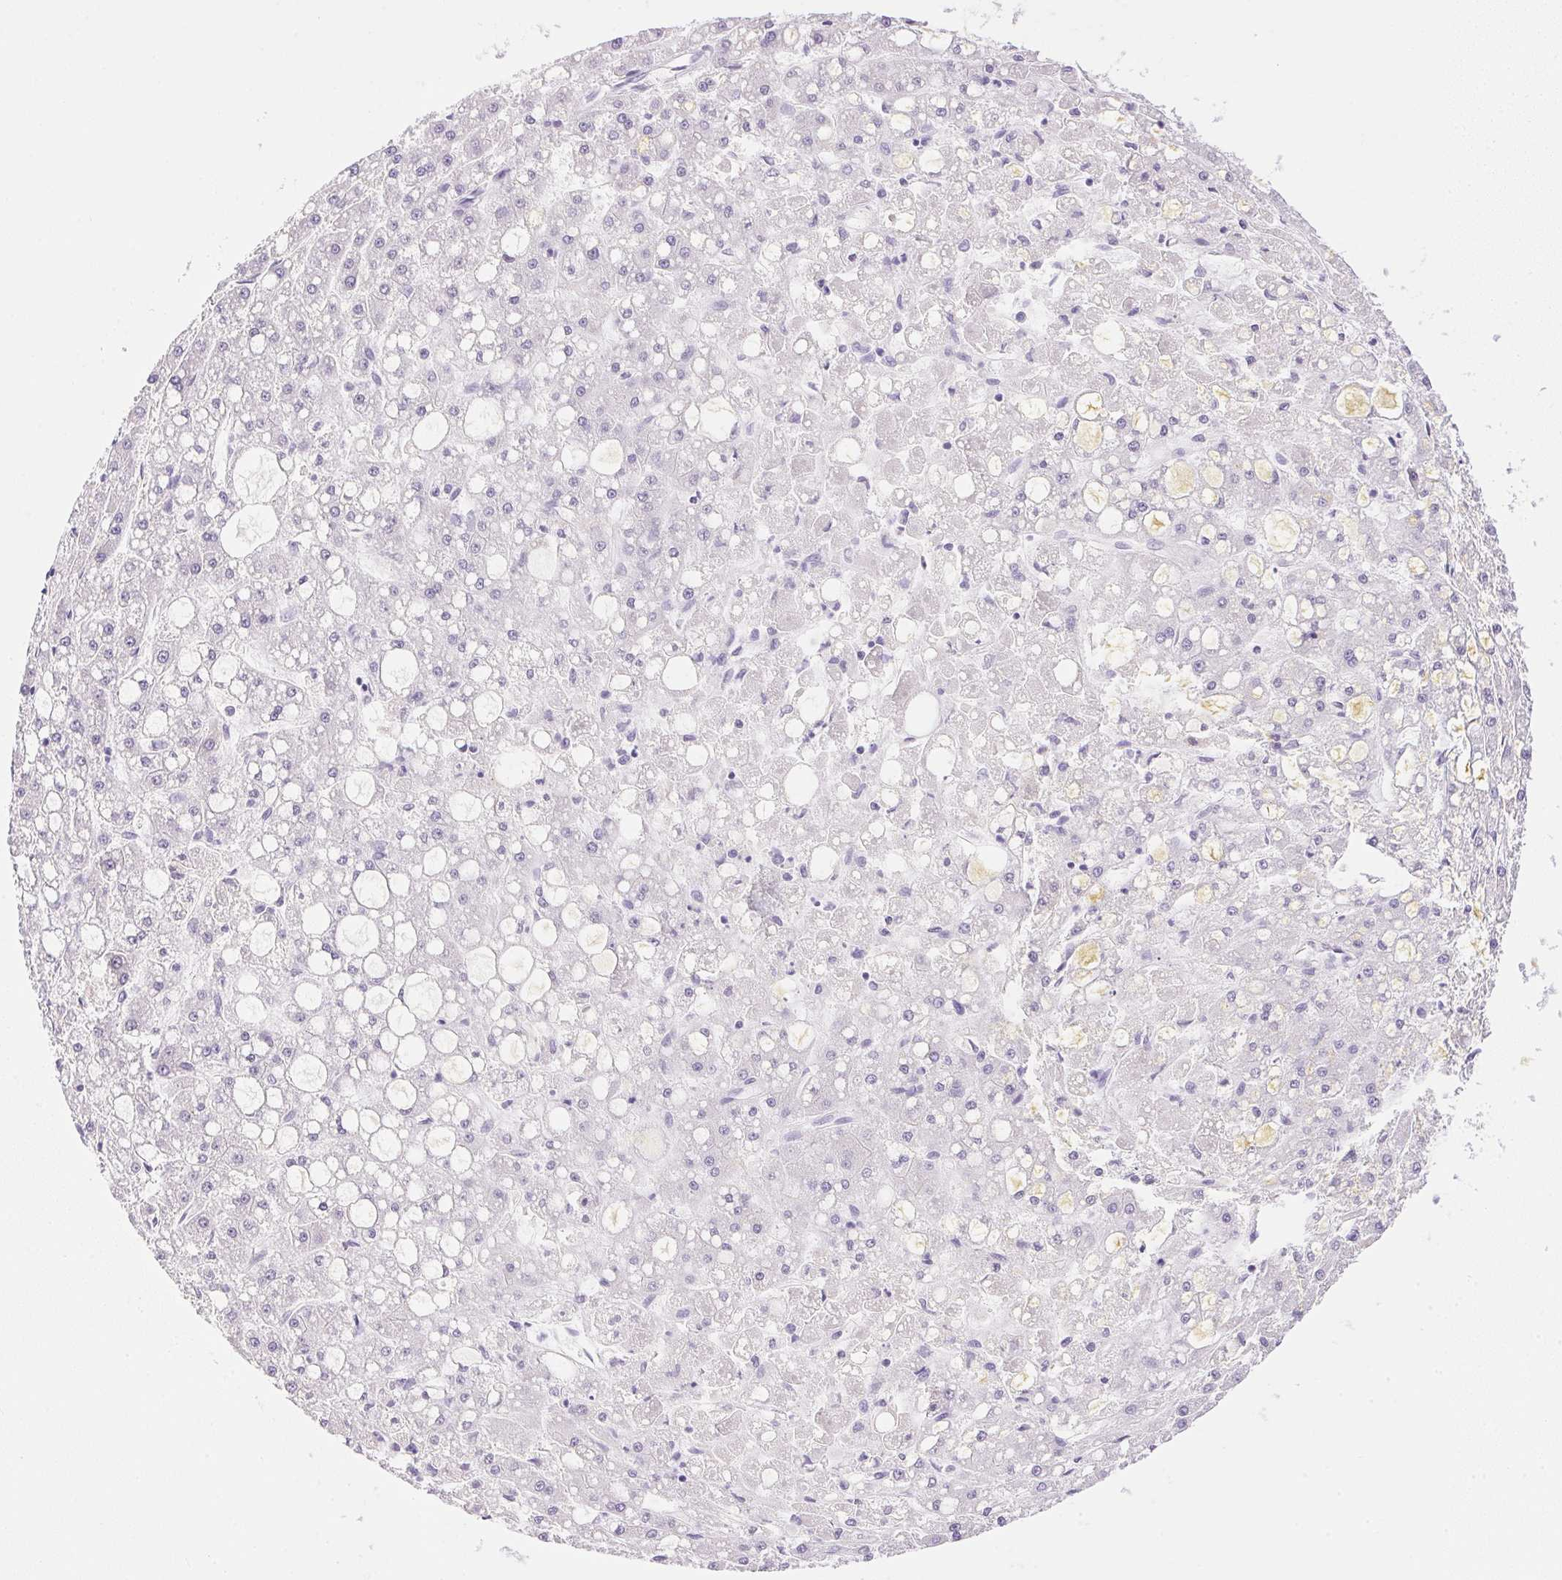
{"staining": {"intensity": "negative", "quantity": "none", "location": "none"}, "tissue": "liver cancer", "cell_type": "Tumor cells", "image_type": "cancer", "snomed": [{"axis": "morphology", "description": "Carcinoma, Hepatocellular, NOS"}, {"axis": "topography", "description": "Liver"}], "caption": "Immunohistochemical staining of liver hepatocellular carcinoma shows no significant positivity in tumor cells.", "gene": "ATP6V0A4", "patient": {"sex": "male", "age": 67}}